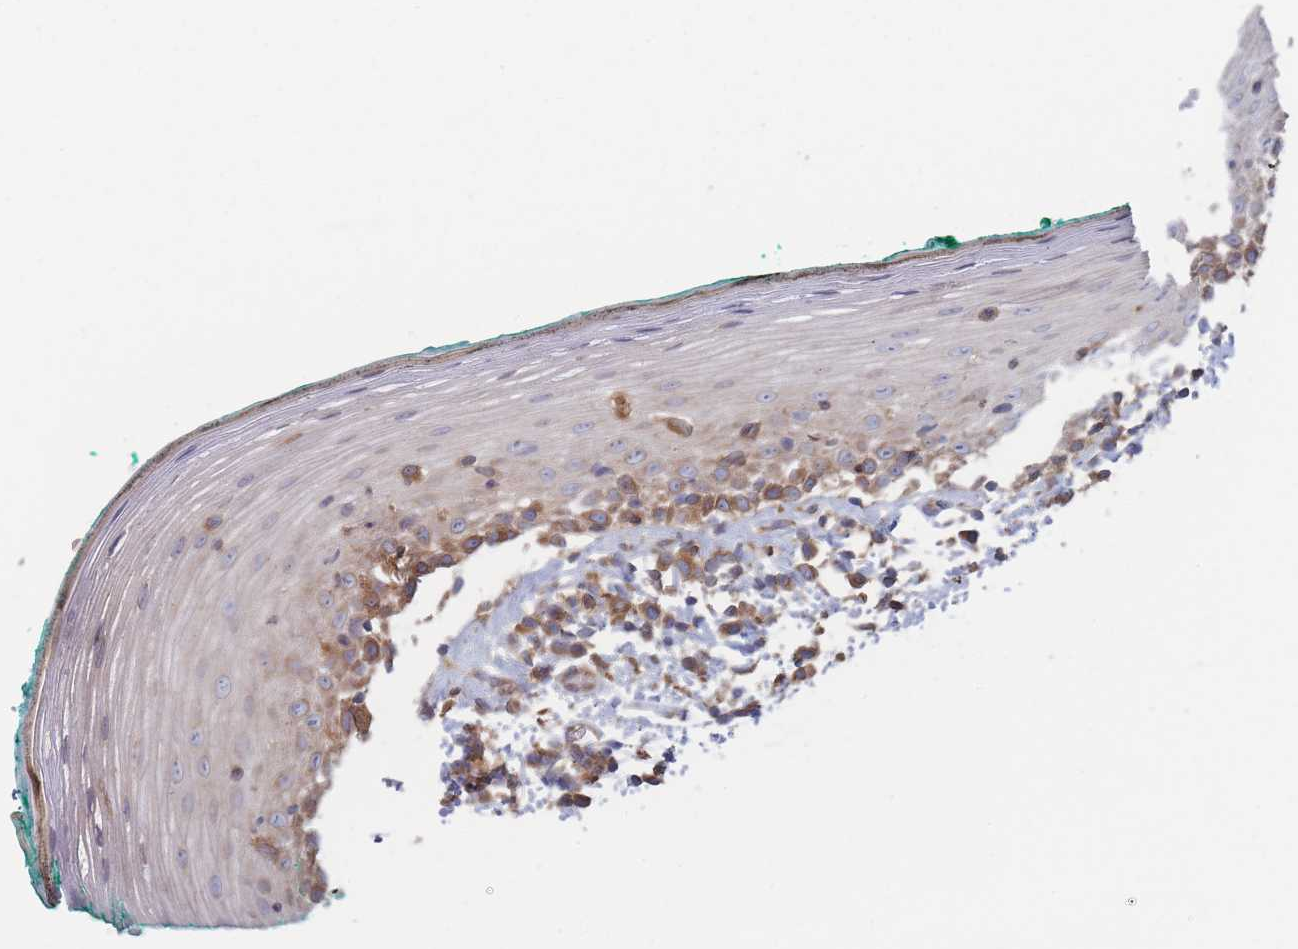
{"staining": {"intensity": "strong", "quantity": "<25%", "location": "cytoplasmic/membranous"}, "tissue": "oral mucosa", "cell_type": "Squamous epithelial cells", "image_type": "normal", "snomed": [{"axis": "morphology", "description": "Normal tissue, NOS"}, {"axis": "topography", "description": "Oral tissue"}], "caption": "Protein staining by immunohistochemistry reveals strong cytoplasmic/membranous staining in about <25% of squamous epithelial cells in normal oral mucosa. The staining is performed using DAB (3,3'-diaminobenzidine) brown chromogen to label protein expression. The nuclei are counter-stained blue using hematoxylin.", "gene": "KDSR", "patient": {"sex": "female", "age": 83}}